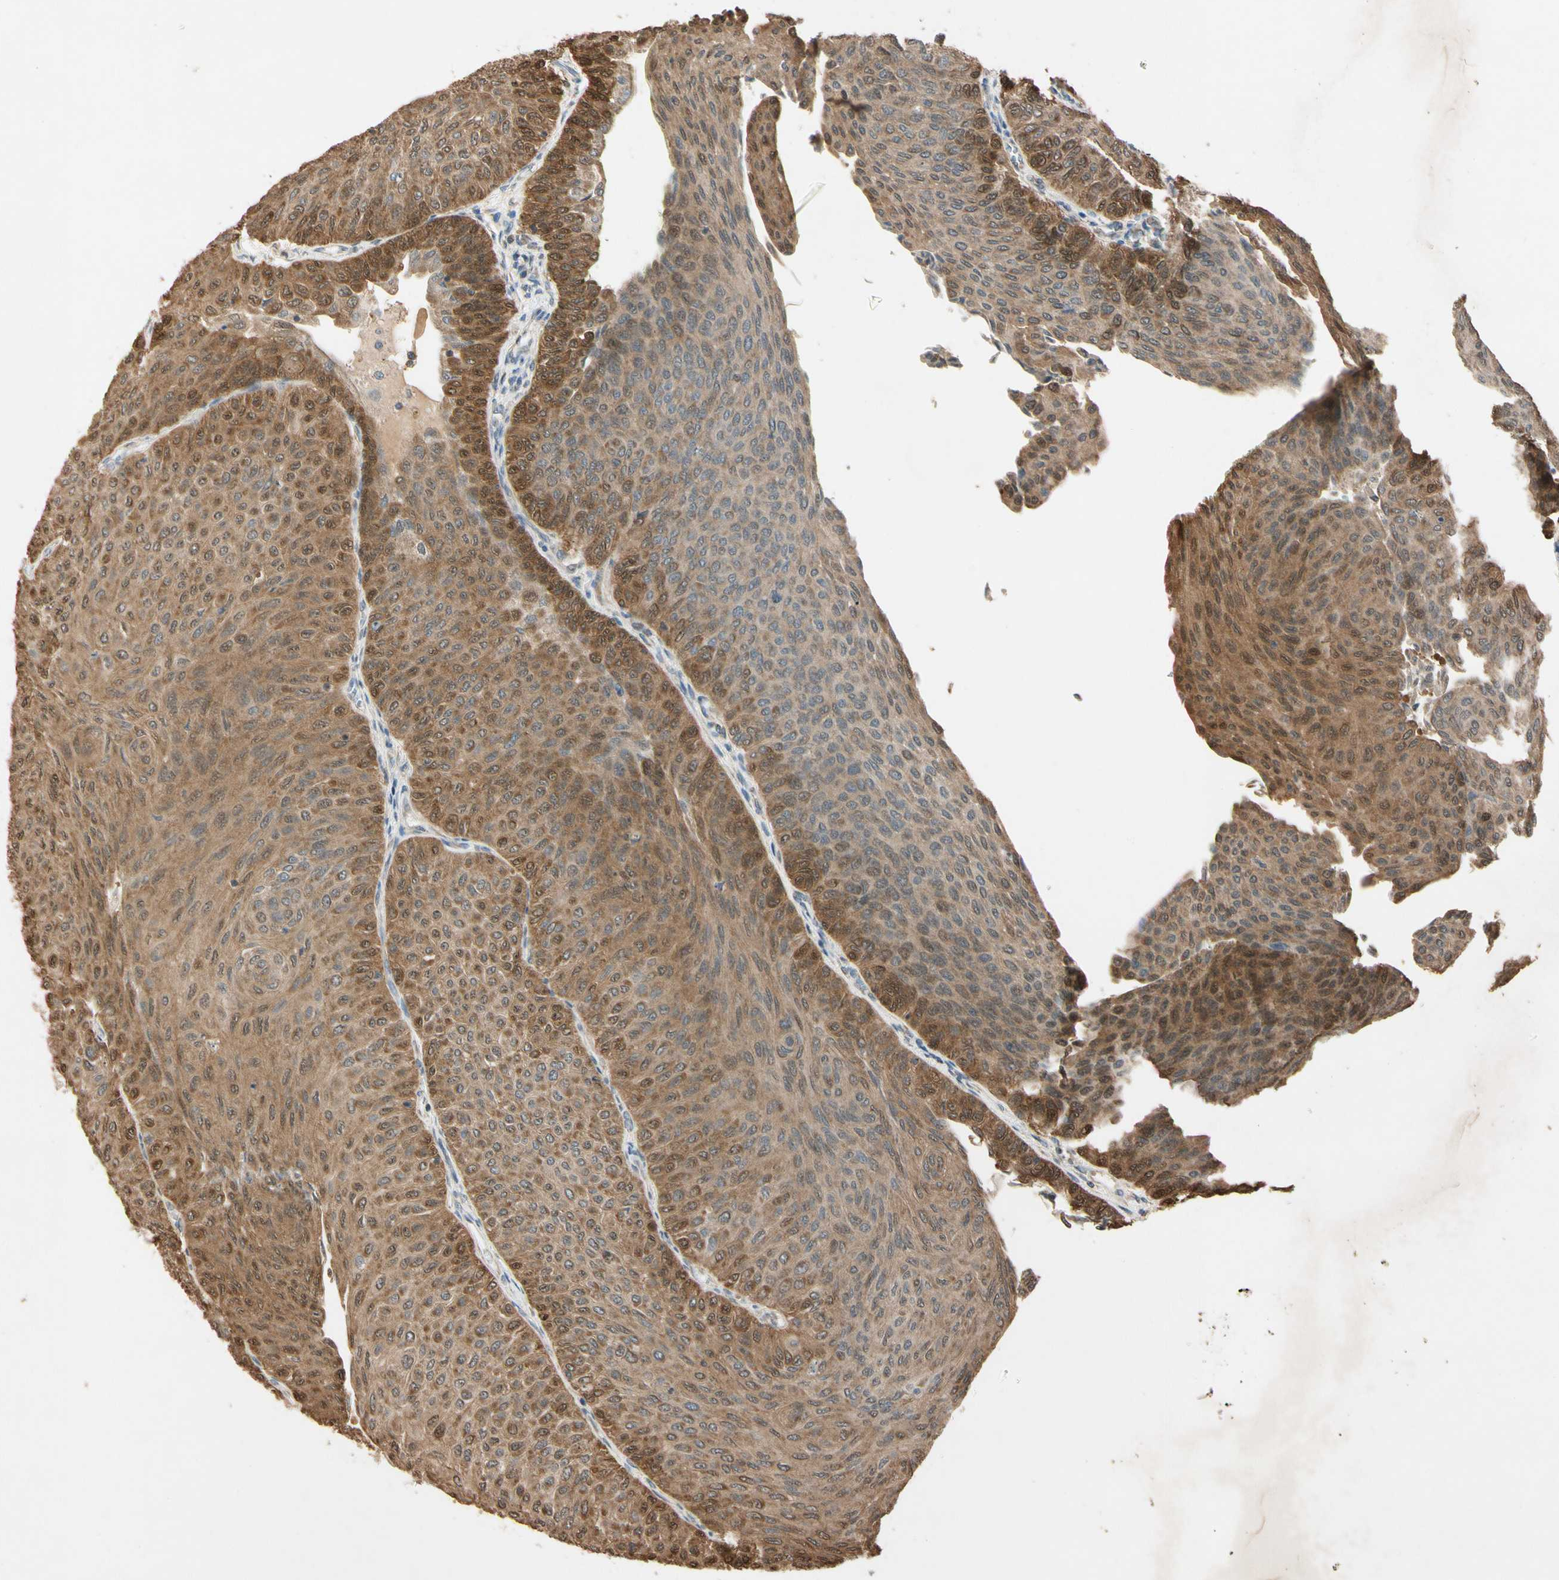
{"staining": {"intensity": "moderate", "quantity": ">75%", "location": "cytoplasmic/membranous,nuclear"}, "tissue": "urothelial cancer", "cell_type": "Tumor cells", "image_type": "cancer", "snomed": [{"axis": "morphology", "description": "Urothelial carcinoma, Low grade"}, {"axis": "topography", "description": "Urinary bladder"}], "caption": "Immunohistochemistry (DAB) staining of low-grade urothelial carcinoma displays moderate cytoplasmic/membranous and nuclear protein positivity in approximately >75% of tumor cells.", "gene": "PRDX5", "patient": {"sex": "male", "age": 78}}